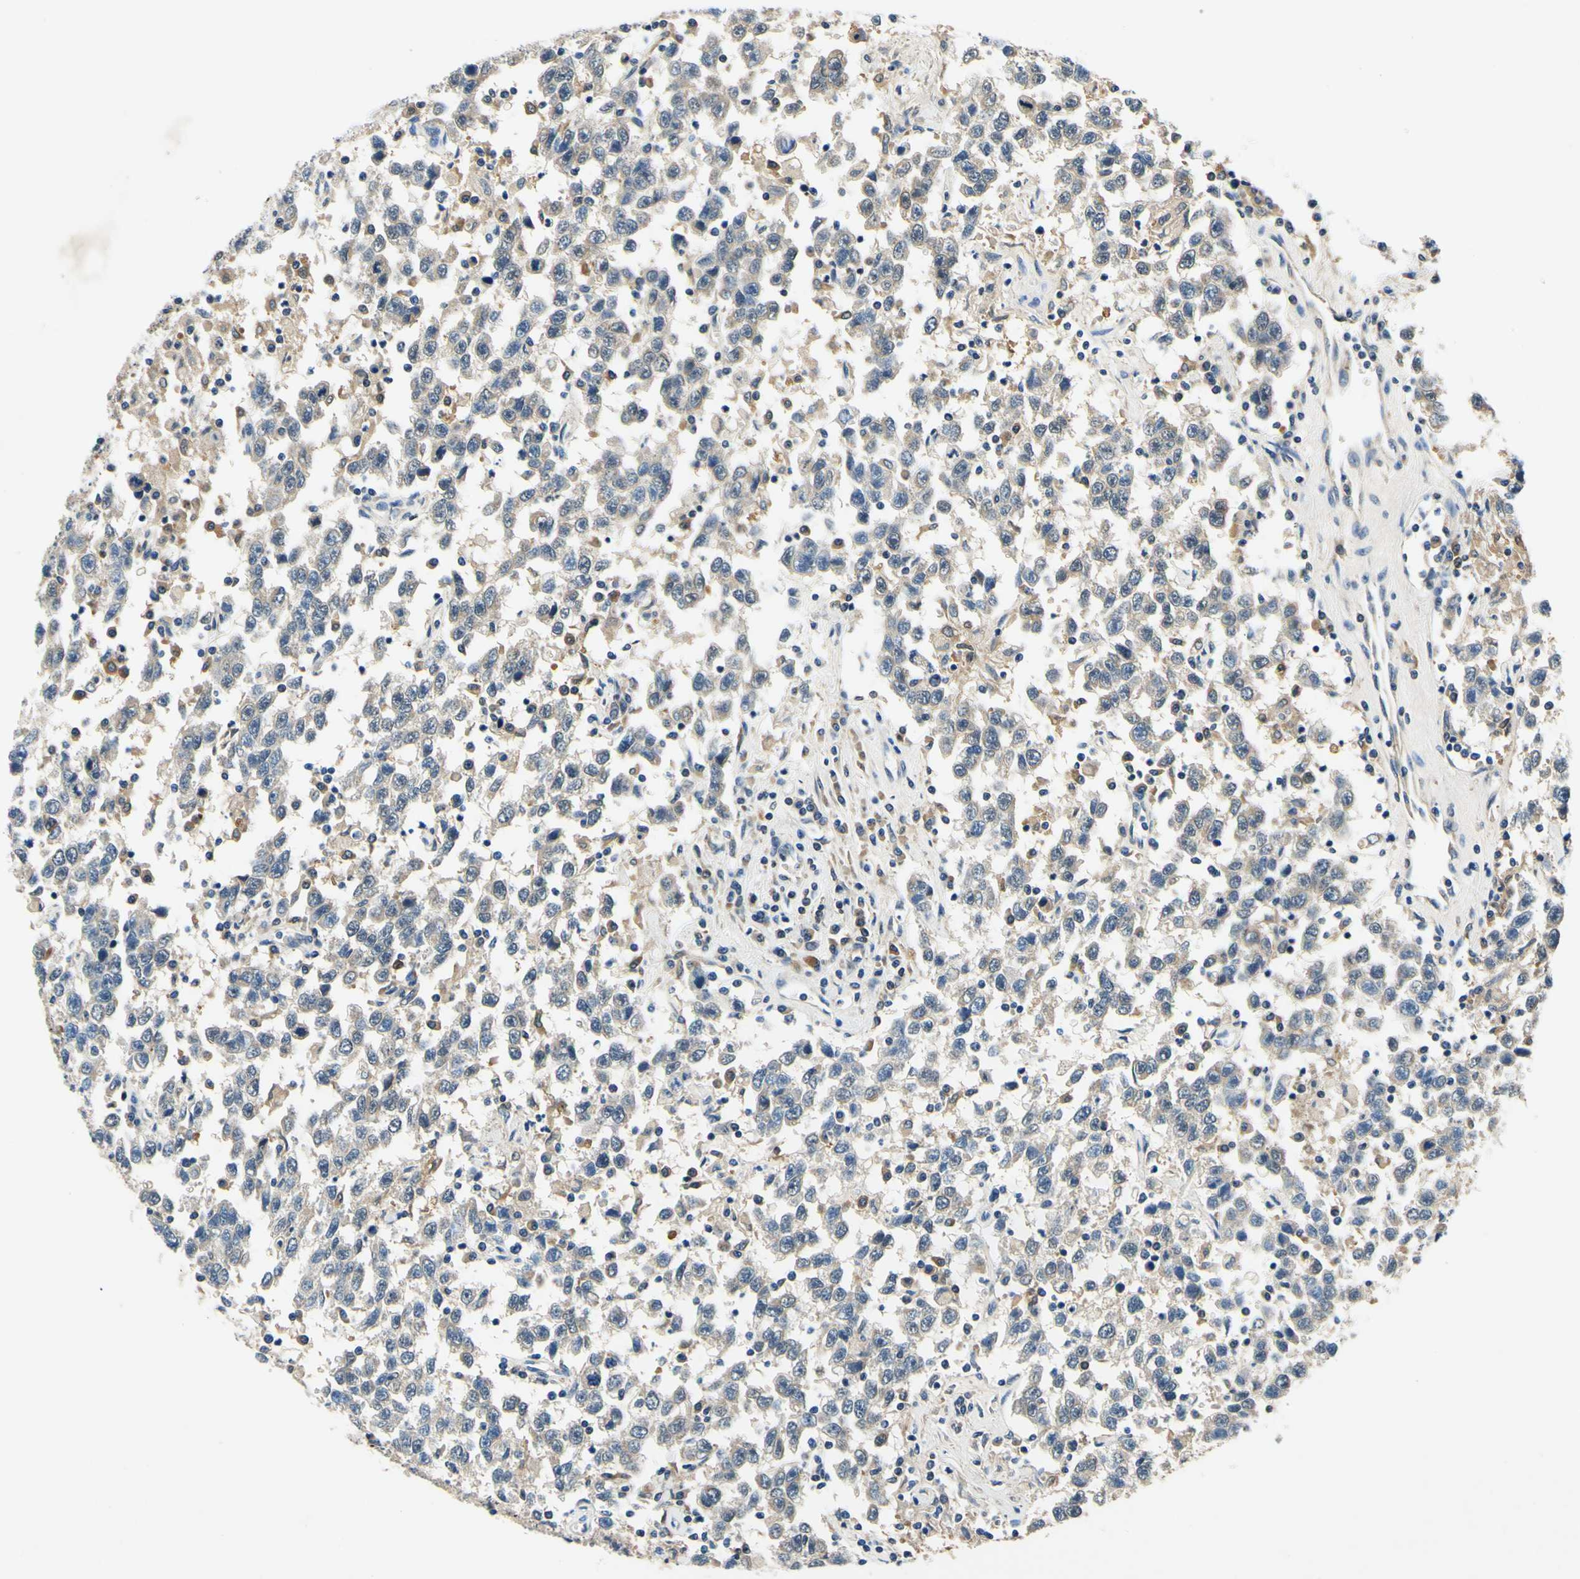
{"staining": {"intensity": "weak", "quantity": "<25%", "location": "cytoplasmic/membranous"}, "tissue": "testis cancer", "cell_type": "Tumor cells", "image_type": "cancer", "snomed": [{"axis": "morphology", "description": "Seminoma, NOS"}, {"axis": "topography", "description": "Testis"}], "caption": "Tumor cells are negative for protein expression in human testis seminoma.", "gene": "PLA2G4A", "patient": {"sex": "male", "age": 41}}